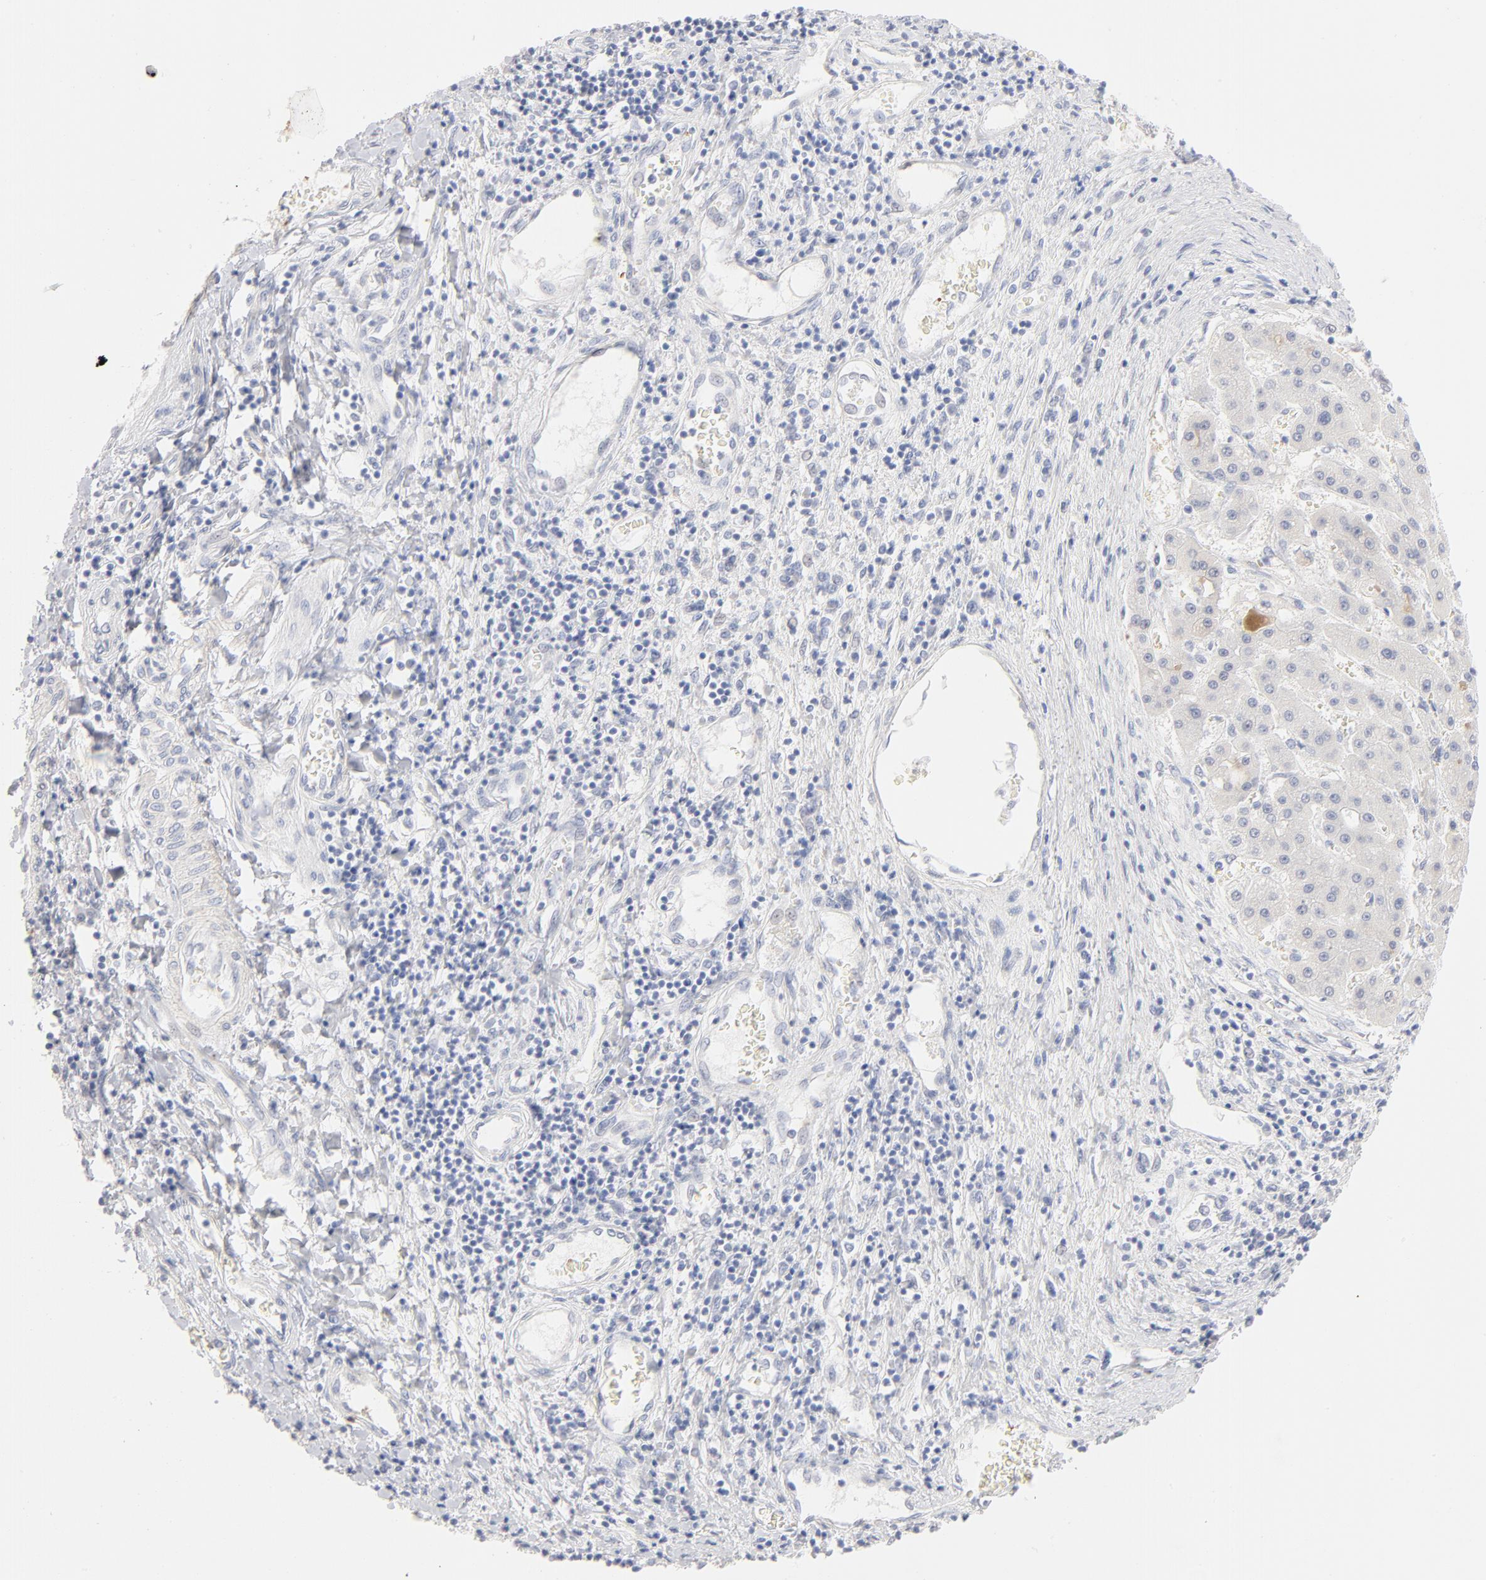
{"staining": {"intensity": "strong", "quantity": "25%-75%", "location": "cytoplasmic/membranous"}, "tissue": "liver cancer", "cell_type": "Tumor cells", "image_type": "cancer", "snomed": [{"axis": "morphology", "description": "Carcinoma, Hepatocellular, NOS"}, {"axis": "topography", "description": "Liver"}], "caption": "A high-resolution micrograph shows immunohistochemistry staining of liver cancer, which shows strong cytoplasmic/membranous expression in about 25%-75% of tumor cells. The protein of interest is stained brown, and the nuclei are stained in blue (DAB IHC with brightfield microscopy, high magnification).", "gene": "ONECUT1", "patient": {"sex": "male", "age": 24}}